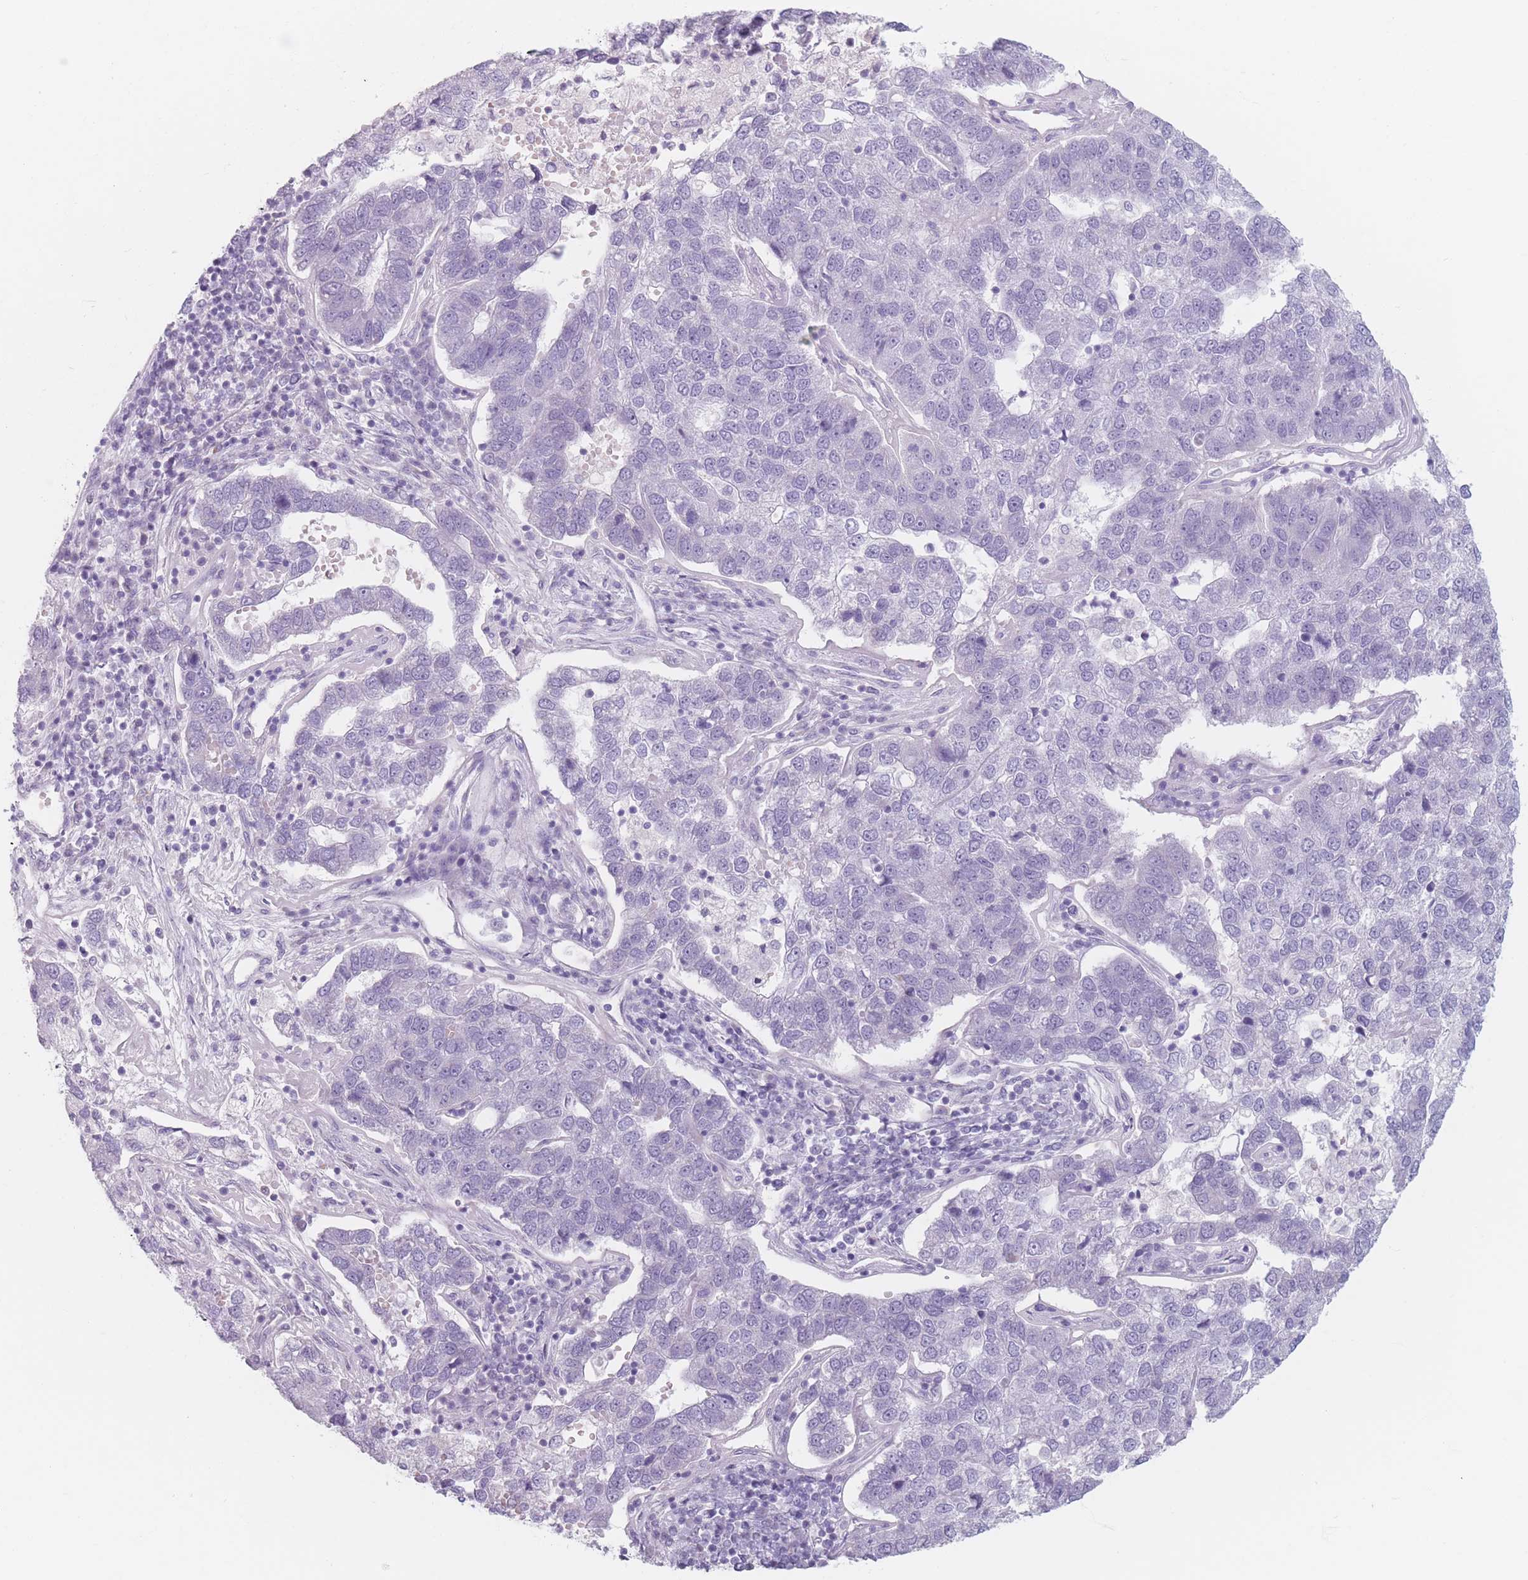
{"staining": {"intensity": "negative", "quantity": "none", "location": "none"}, "tissue": "pancreatic cancer", "cell_type": "Tumor cells", "image_type": "cancer", "snomed": [{"axis": "morphology", "description": "Adenocarcinoma, NOS"}, {"axis": "topography", "description": "Pancreas"}], "caption": "DAB immunohistochemical staining of human pancreatic cancer (adenocarcinoma) shows no significant positivity in tumor cells. Nuclei are stained in blue.", "gene": "PIGM", "patient": {"sex": "female", "age": 61}}